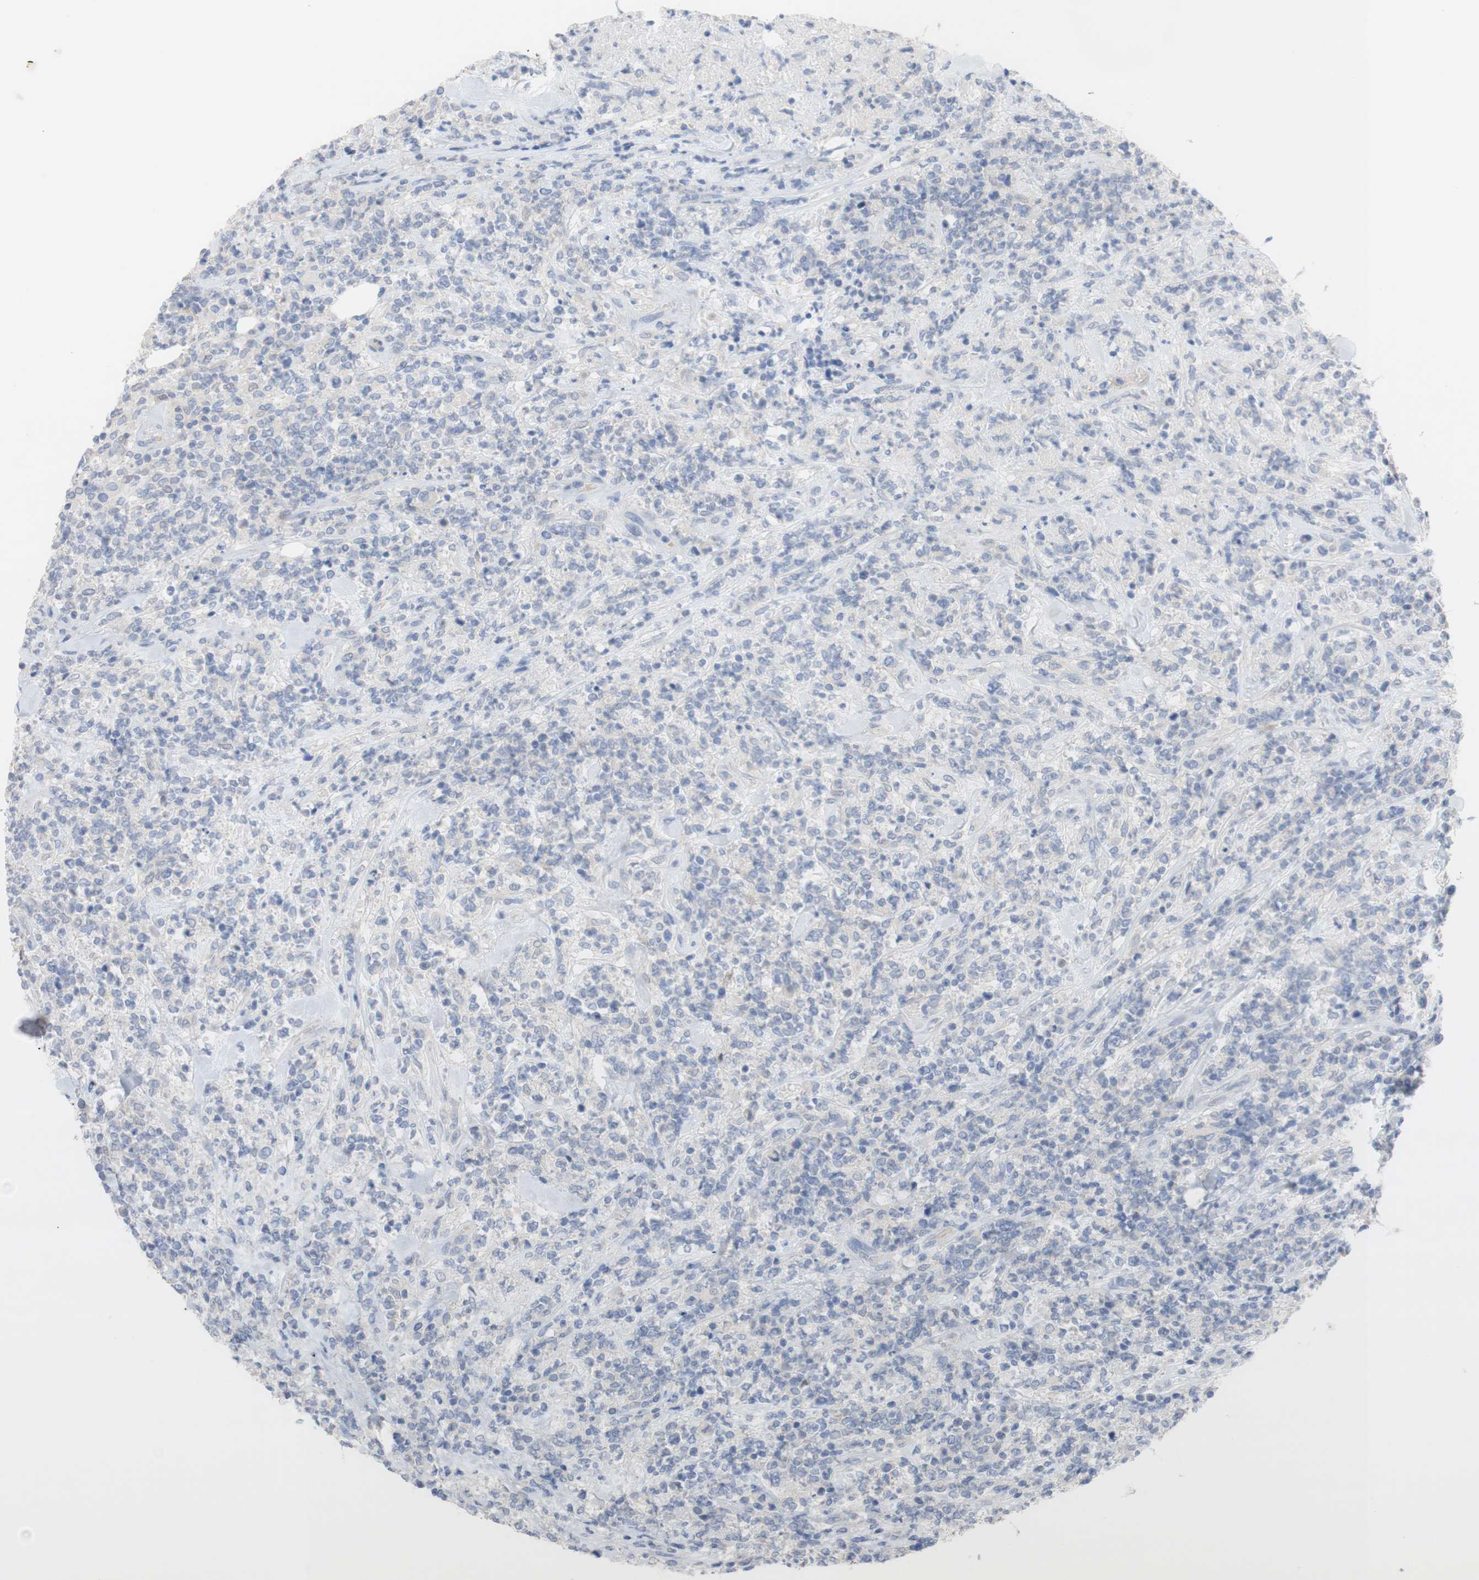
{"staining": {"intensity": "negative", "quantity": "none", "location": "none"}, "tissue": "lymphoma", "cell_type": "Tumor cells", "image_type": "cancer", "snomed": [{"axis": "morphology", "description": "Malignant lymphoma, non-Hodgkin's type, High grade"}, {"axis": "topography", "description": "Soft tissue"}], "caption": "Immunohistochemical staining of malignant lymphoma, non-Hodgkin's type (high-grade) exhibits no significant expression in tumor cells. (Stains: DAB immunohistochemistry (IHC) with hematoxylin counter stain, Microscopy: brightfield microscopy at high magnification).", "gene": "SELENBP1", "patient": {"sex": "male", "age": 18}}